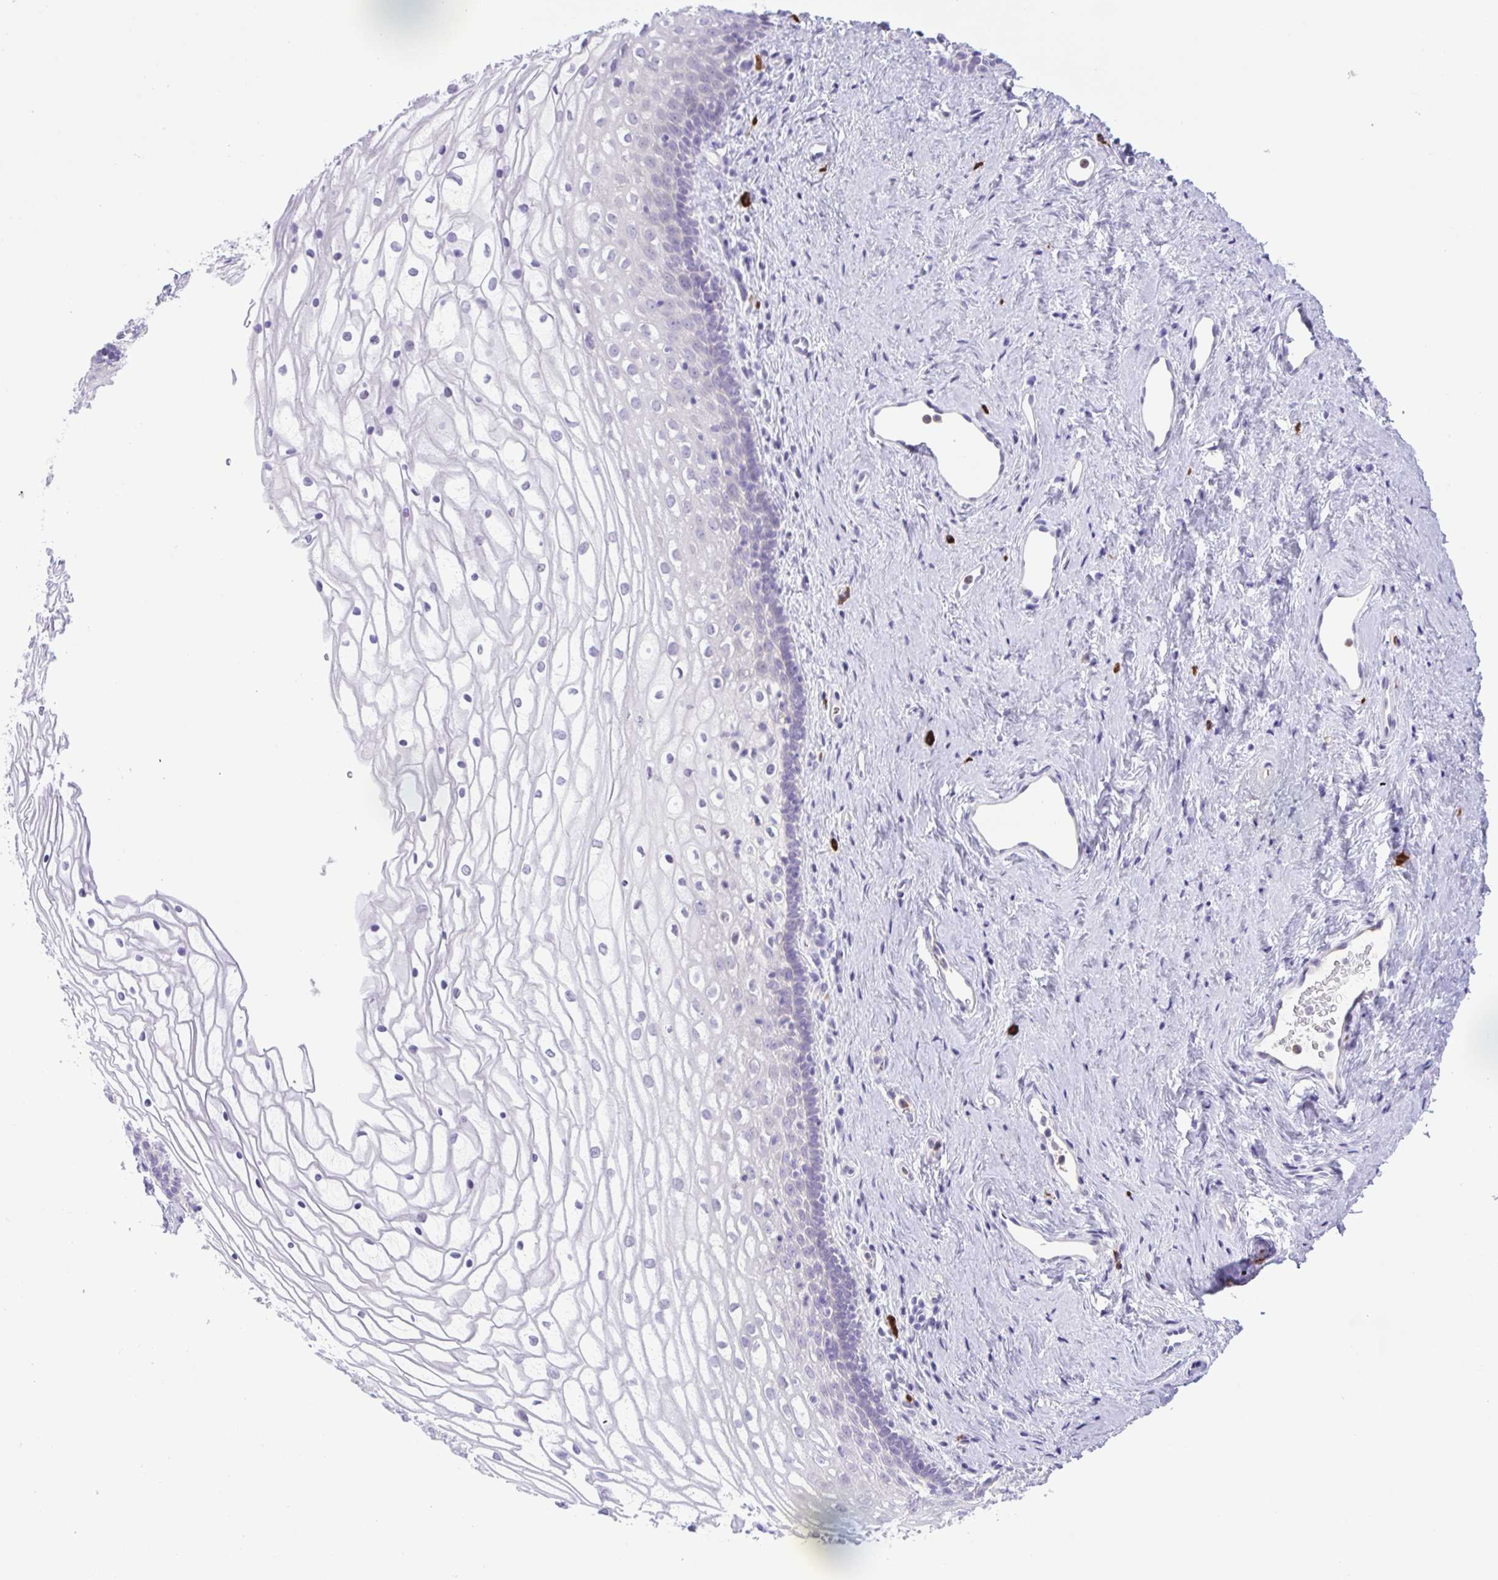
{"staining": {"intensity": "negative", "quantity": "none", "location": "none"}, "tissue": "vagina", "cell_type": "Squamous epithelial cells", "image_type": "normal", "snomed": [{"axis": "morphology", "description": "Normal tissue, NOS"}, {"axis": "topography", "description": "Vagina"}], "caption": "This is a photomicrograph of IHC staining of benign vagina, which shows no positivity in squamous epithelial cells. (IHC, brightfield microscopy, high magnification).", "gene": "FAM177B", "patient": {"sex": "female", "age": 45}}